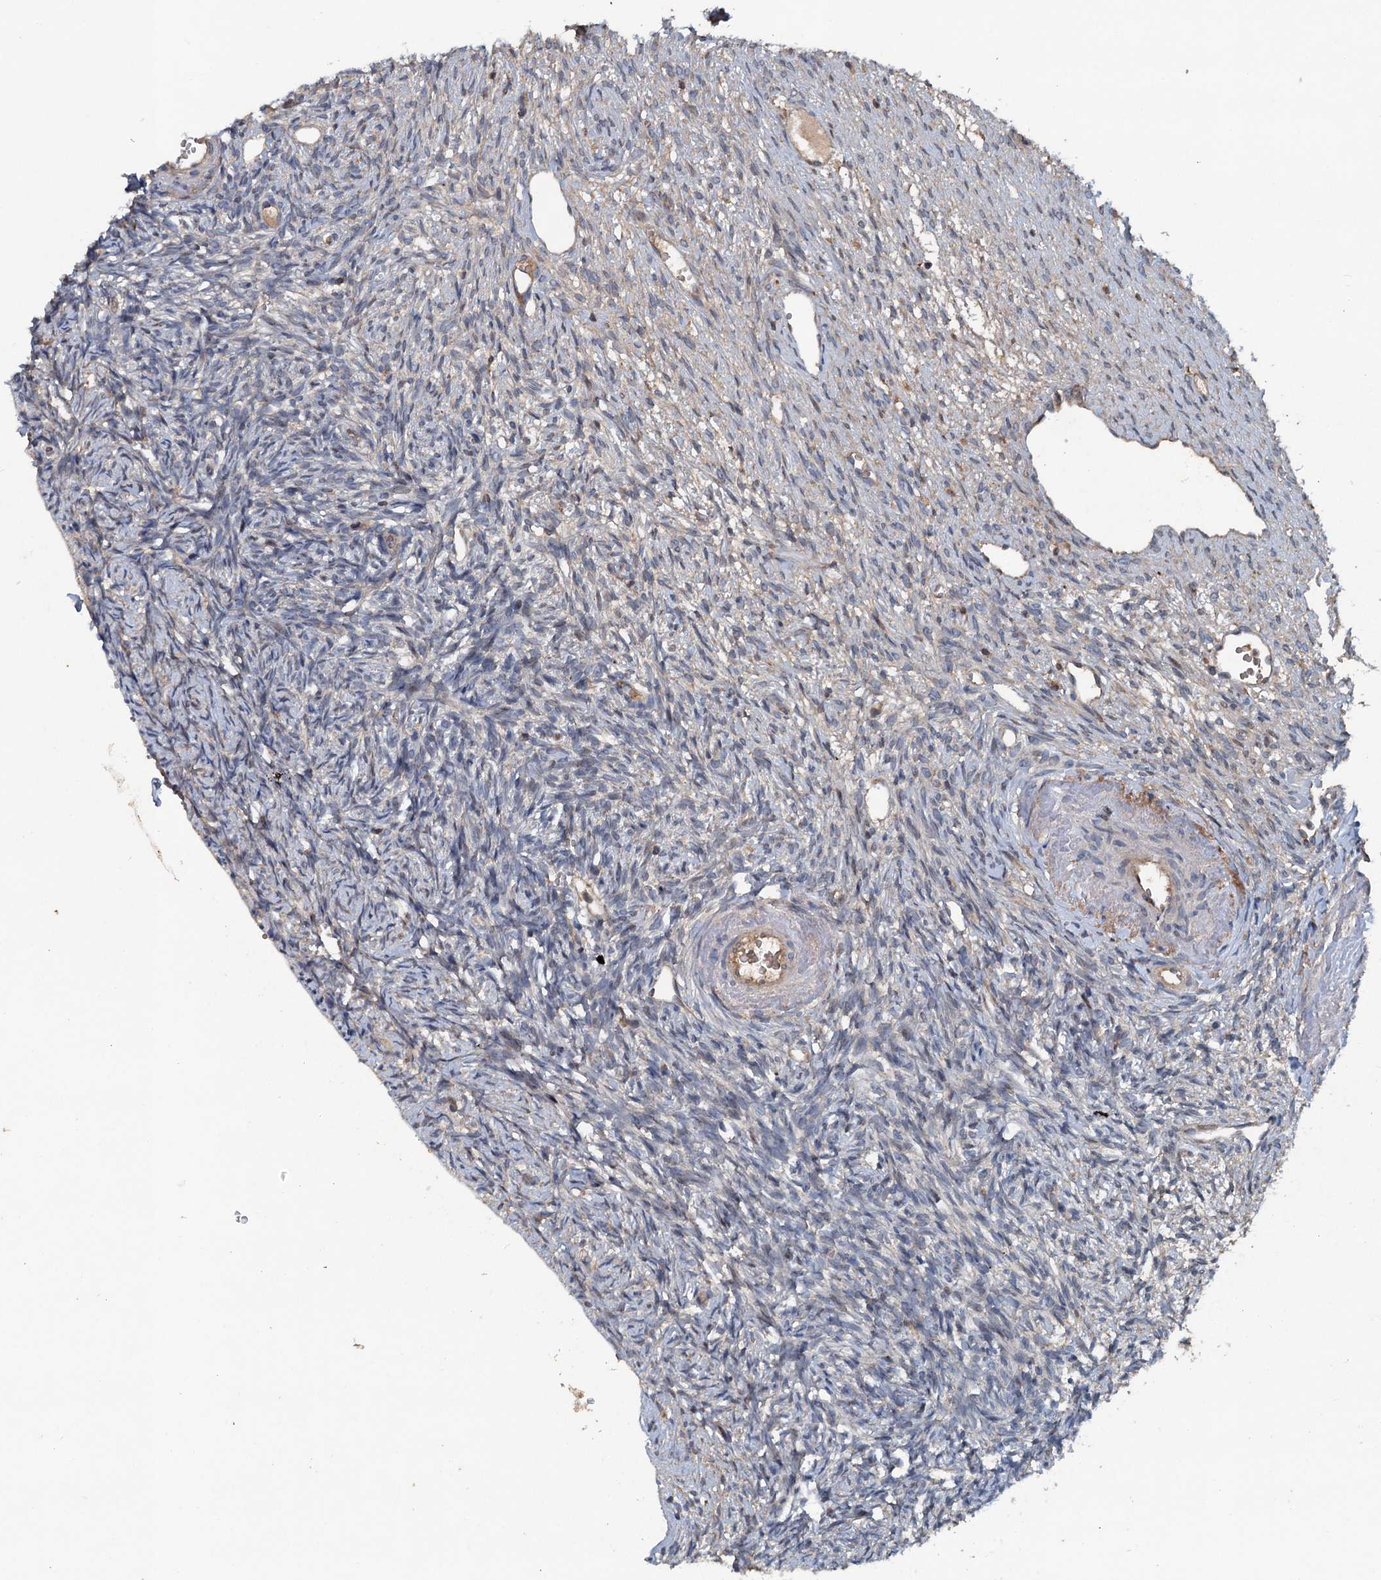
{"staining": {"intensity": "negative", "quantity": "none", "location": "none"}, "tissue": "ovary", "cell_type": "Ovarian stroma cells", "image_type": "normal", "snomed": [{"axis": "morphology", "description": "Normal tissue, NOS"}, {"axis": "topography", "description": "Ovary"}], "caption": "Immunohistochemistry image of benign ovary stained for a protein (brown), which reveals no staining in ovarian stroma cells. (DAB IHC with hematoxylin counter stain).", "gene": "TAPBPL", "patient": {"sex": "female", "age": 51}}